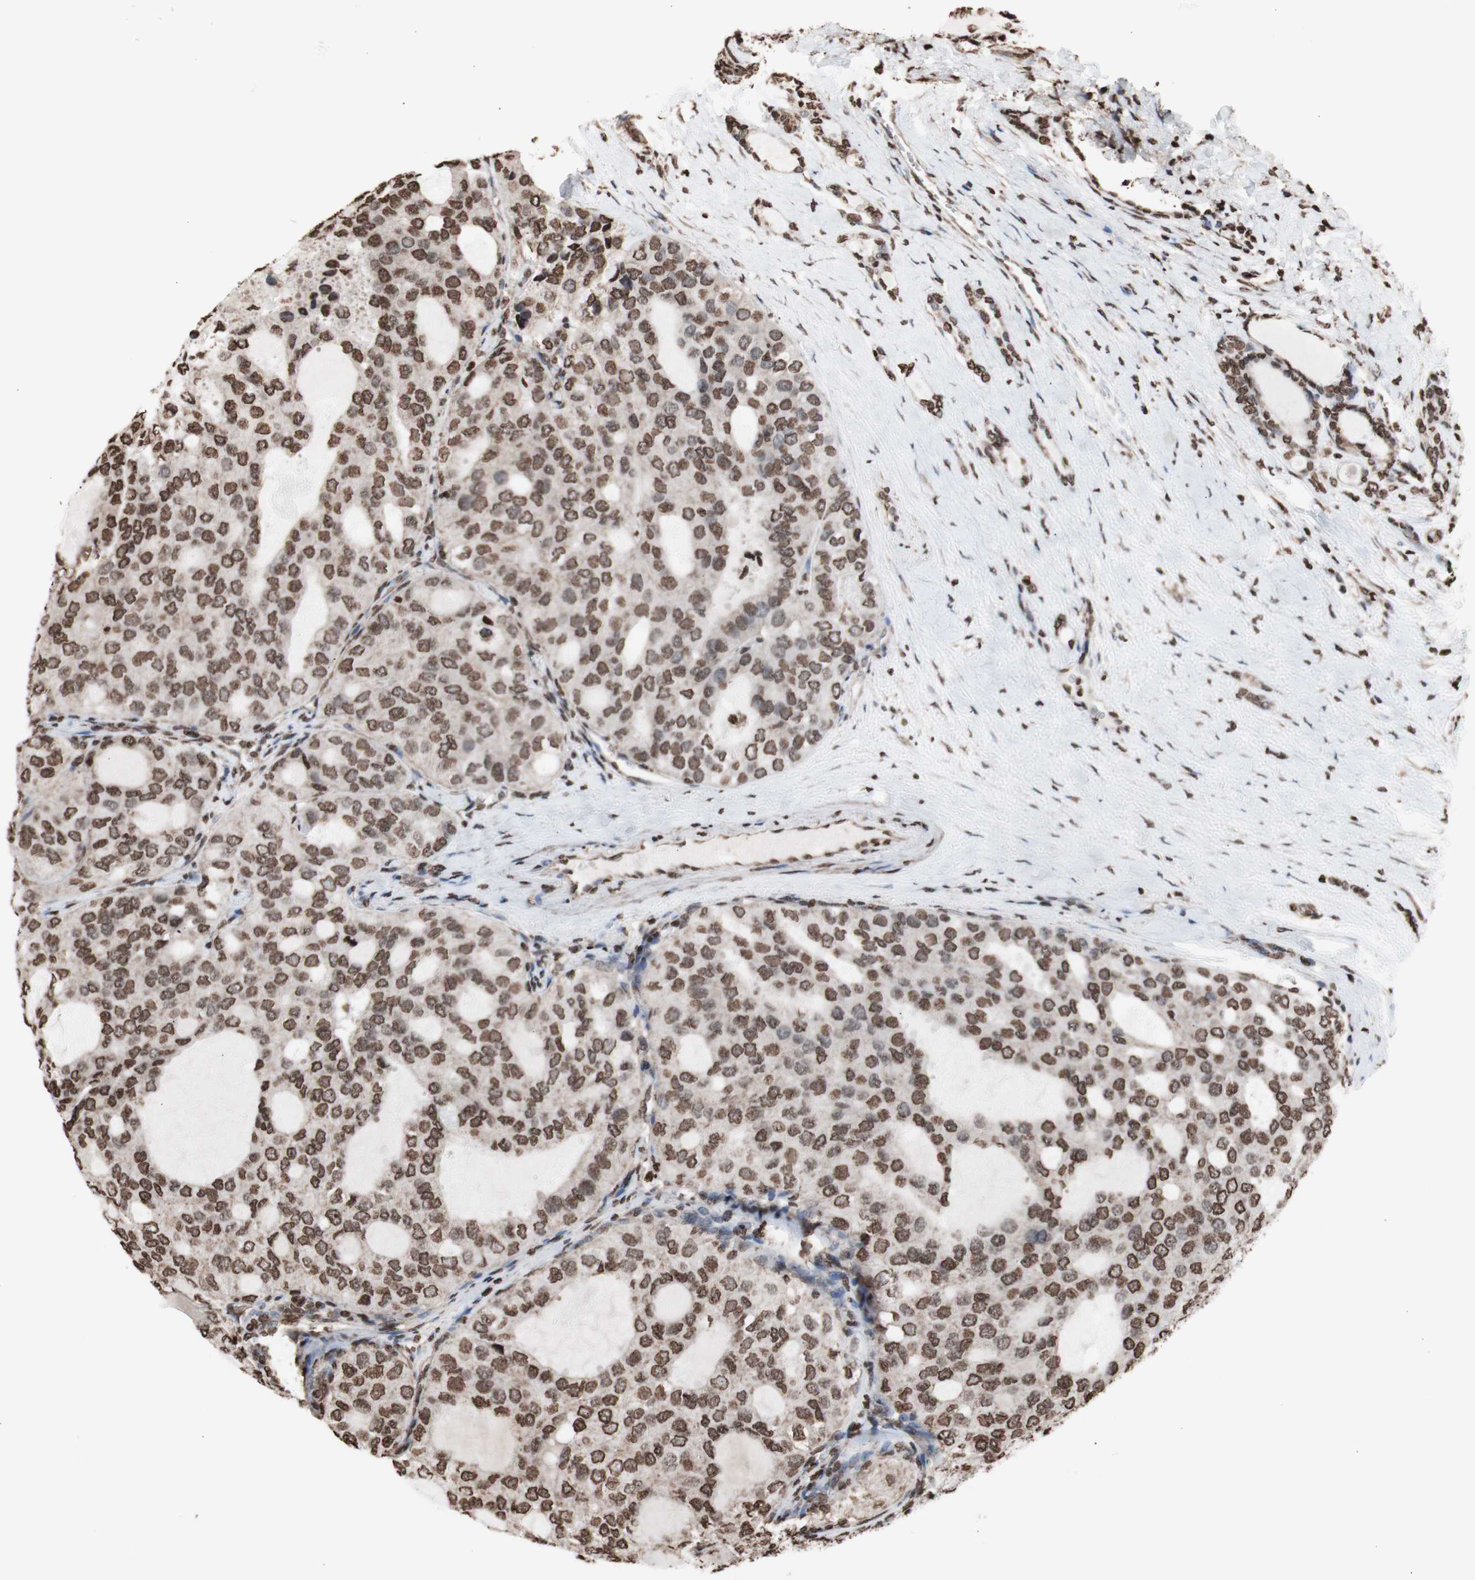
{"staining": {"intensity": "moderate", "quantity": ">75%", "location": "cytoplasmic/membranous,nuclear"}, "tissue": "thyroid cancer", "cell_type": "Tumor cells", "image_type": "cancer", "snomed": [{"axis": "morphology", "description": "Follicular adenoma carcinoma, NOS"}, {"axis": "topography", "description": "Thyroid gland"}], "caption": "A brown stain shows moderate cytoplasmic/membranous and nuclear expression of a protein in human thyroid cancer tumor cells.", "gene": "SNAI2", "patient": {"sex": "male", "age": 75}}